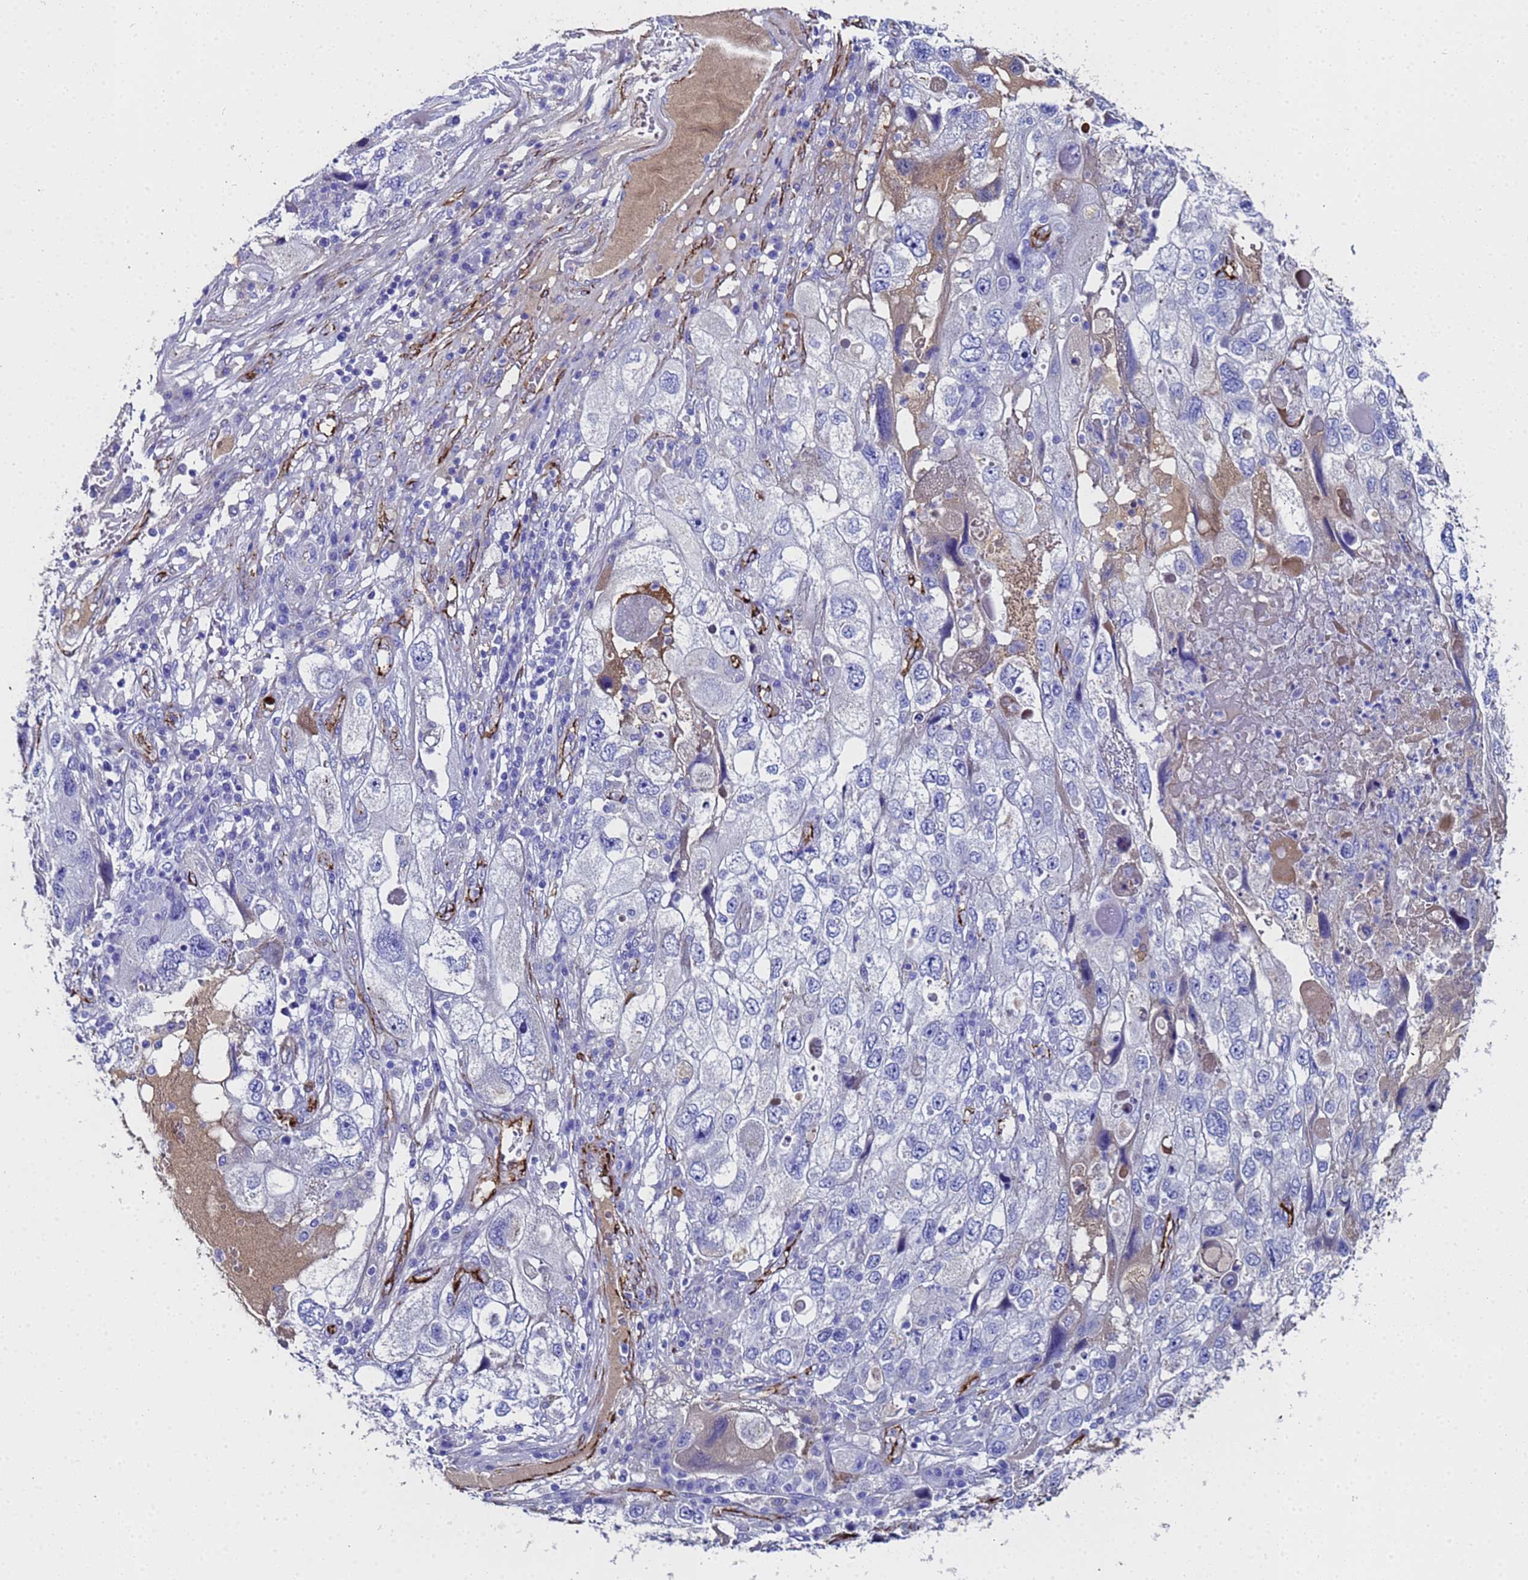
{"staining": {"intensity": "negative", "quantity": "none", "location": "none"}, "tissue": "endometrial cancer", "cell_type": "Tumor cells", "image_type": "cancer", "snomed": [{"axis": "morphology", "description": "Adenocarcinoma, NOS"}, {"axis": "topography", "description": "Endometrium"}], "caption": "IHC of human adenocarcinoma (endometrial) reveals no expression in tumor cells.", "gene": "ADIPOQ", "patient": {"sex": "female", "age": 49}}